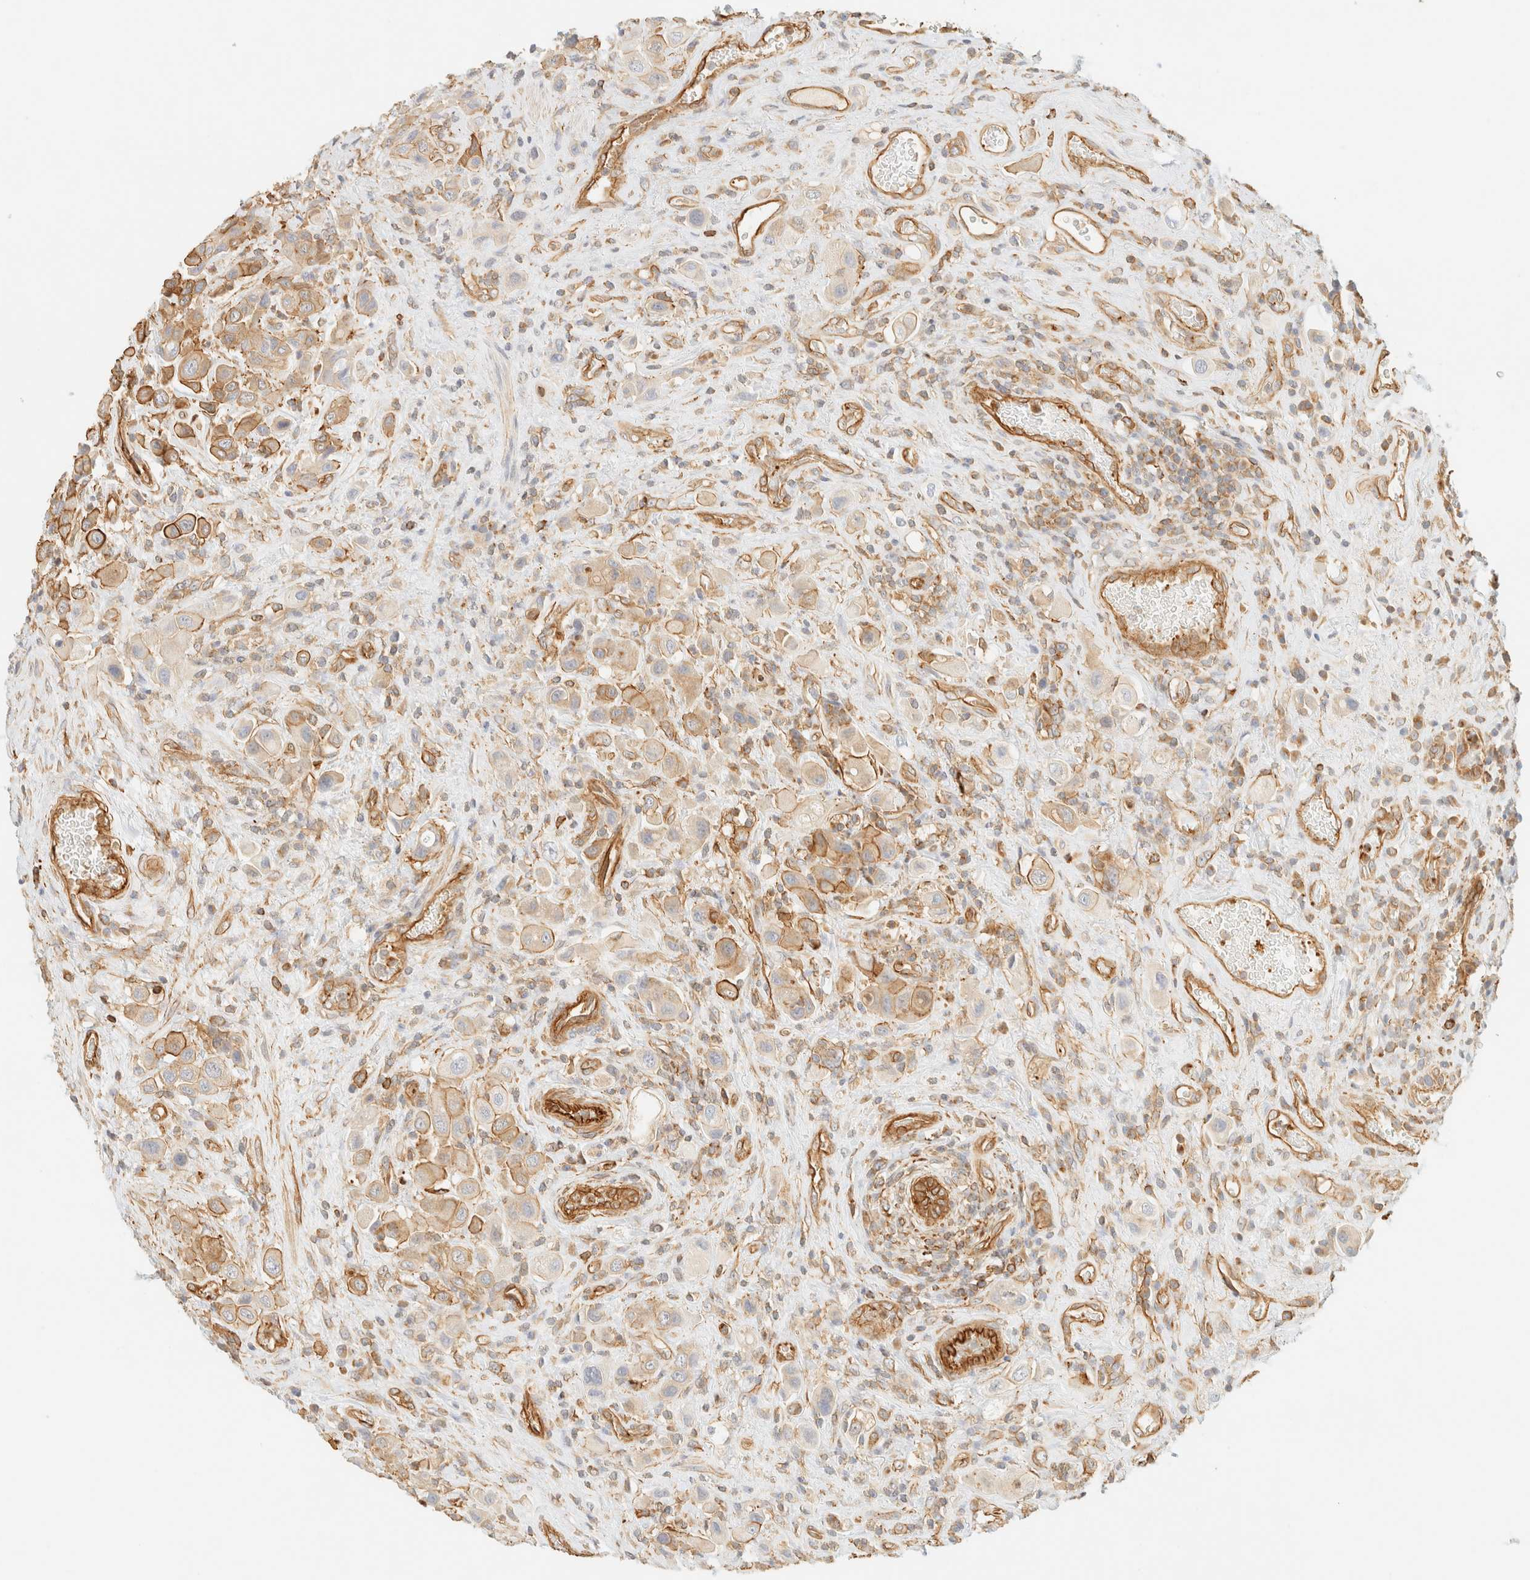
{"staining": {"intensity": "moderate", "quantity": "25%-75%", "location": "cytoplasmic/membranous"}, "tissue": "urothelial cancer", "cell_type": "Tumor cells", "image_type": "cancer", "snomed": [{"axis": "morphology", "description": "Urothelial carcinoma, High grade"}, {"axis": "topography", "description": "Urinary bladder"}], "caption": "This is a micrograph of immunohistochemistry (IHC) staining of urothelial carcinoma (high-grade), which shows moderate staining in the cytoplasmic/membranous of tumor cells.", "gene": "OTOP2", "patient": {"sex": "male", "age": 50}}